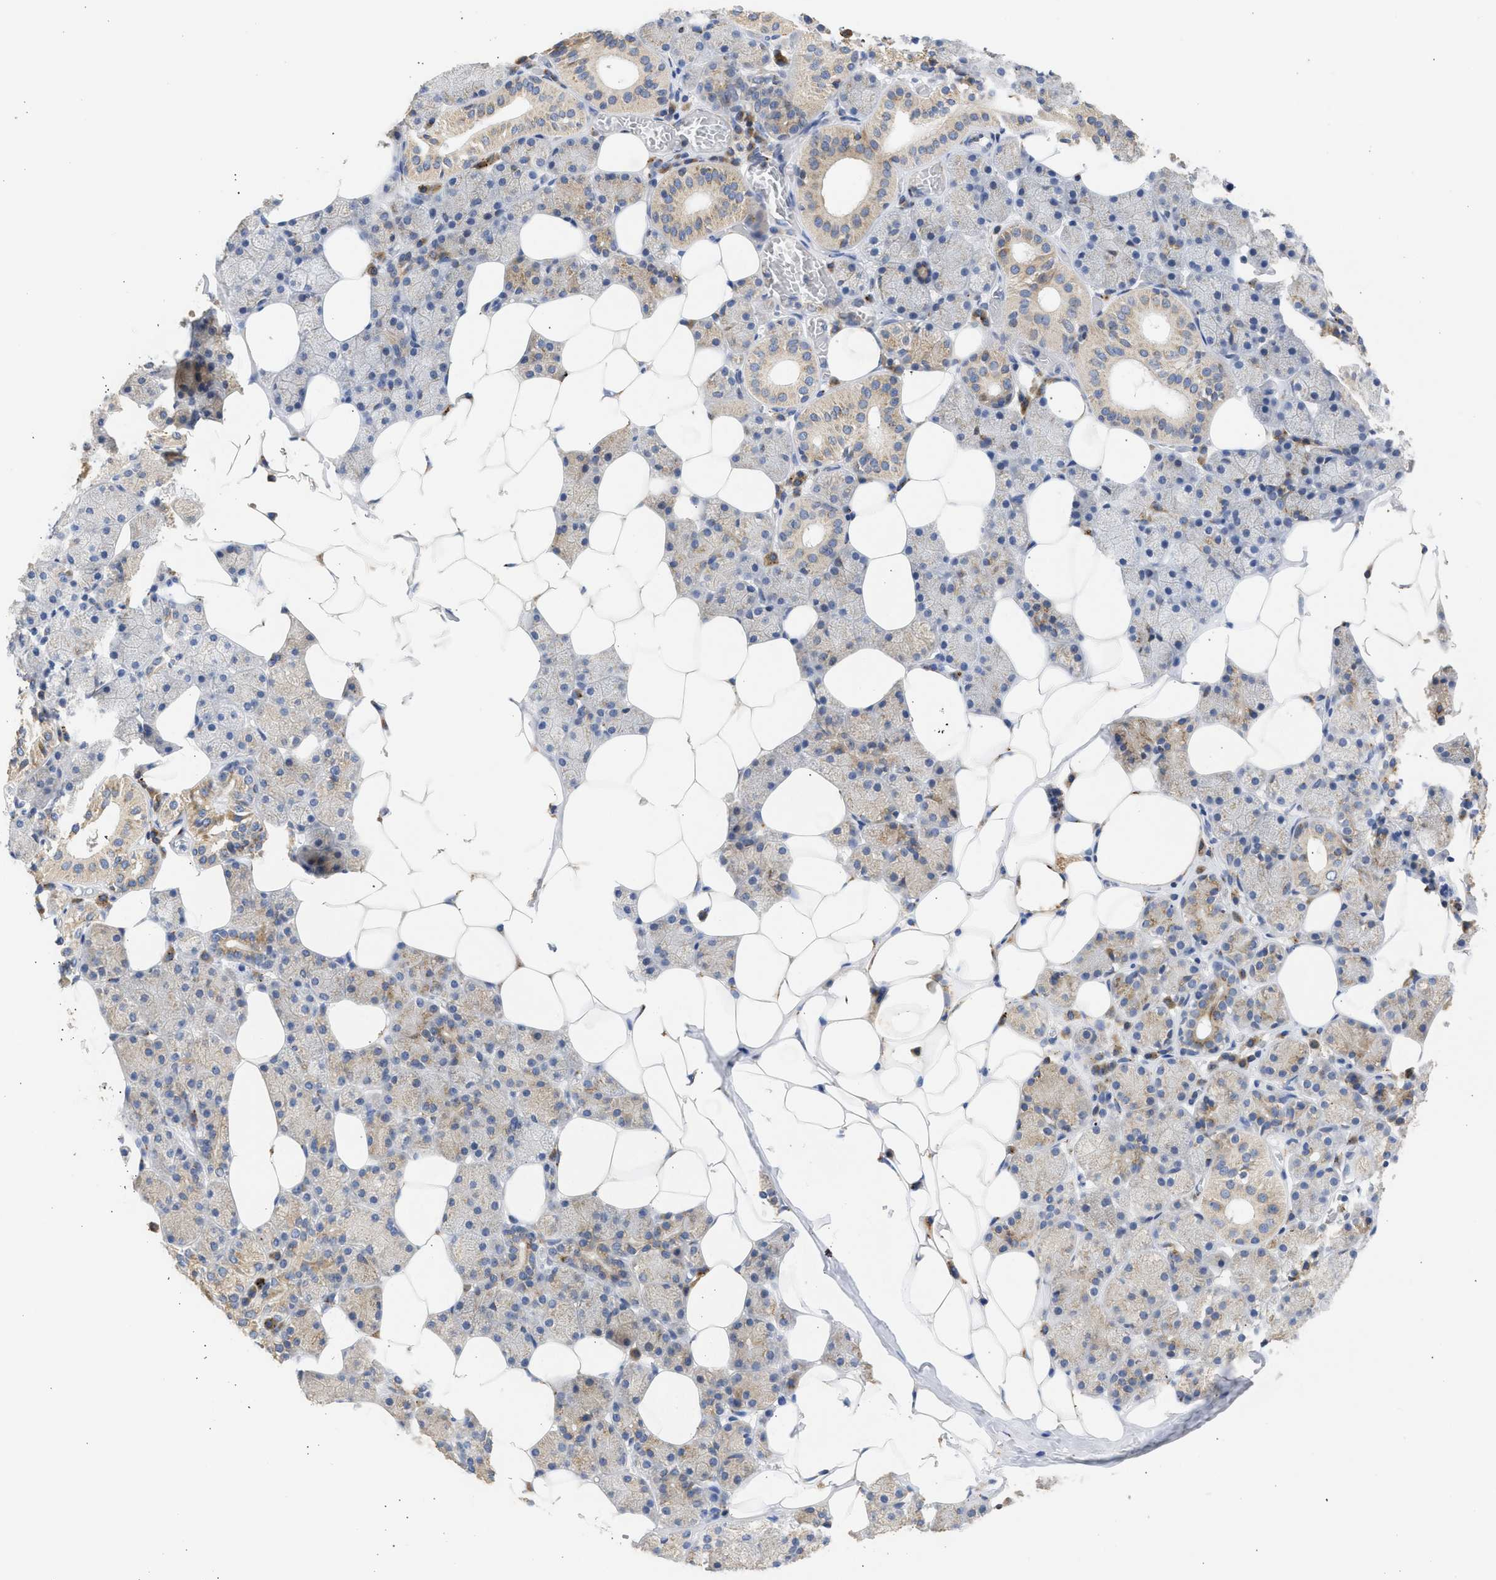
{"staining": {"intensity": "moderate", "quantity": "<25%", "location": "cytoplasmic/membranous"}, "tissue": "salivary gland", "cell_type": "Glandular cells", "image_type": "normal", "snomed": [{"axis": "morphology", "description": "Normal tissue, NOS"}, {"axis": "topography", "description": "Salivary gland"}], "caption": "Moderate cytoplasmic/membranous staining for a protein is seen in about <25% of glandular cells of unremarkable salivary gland using IHC.", "gene": "TMED1", "patient": {"sex": "female", "age": 33}}